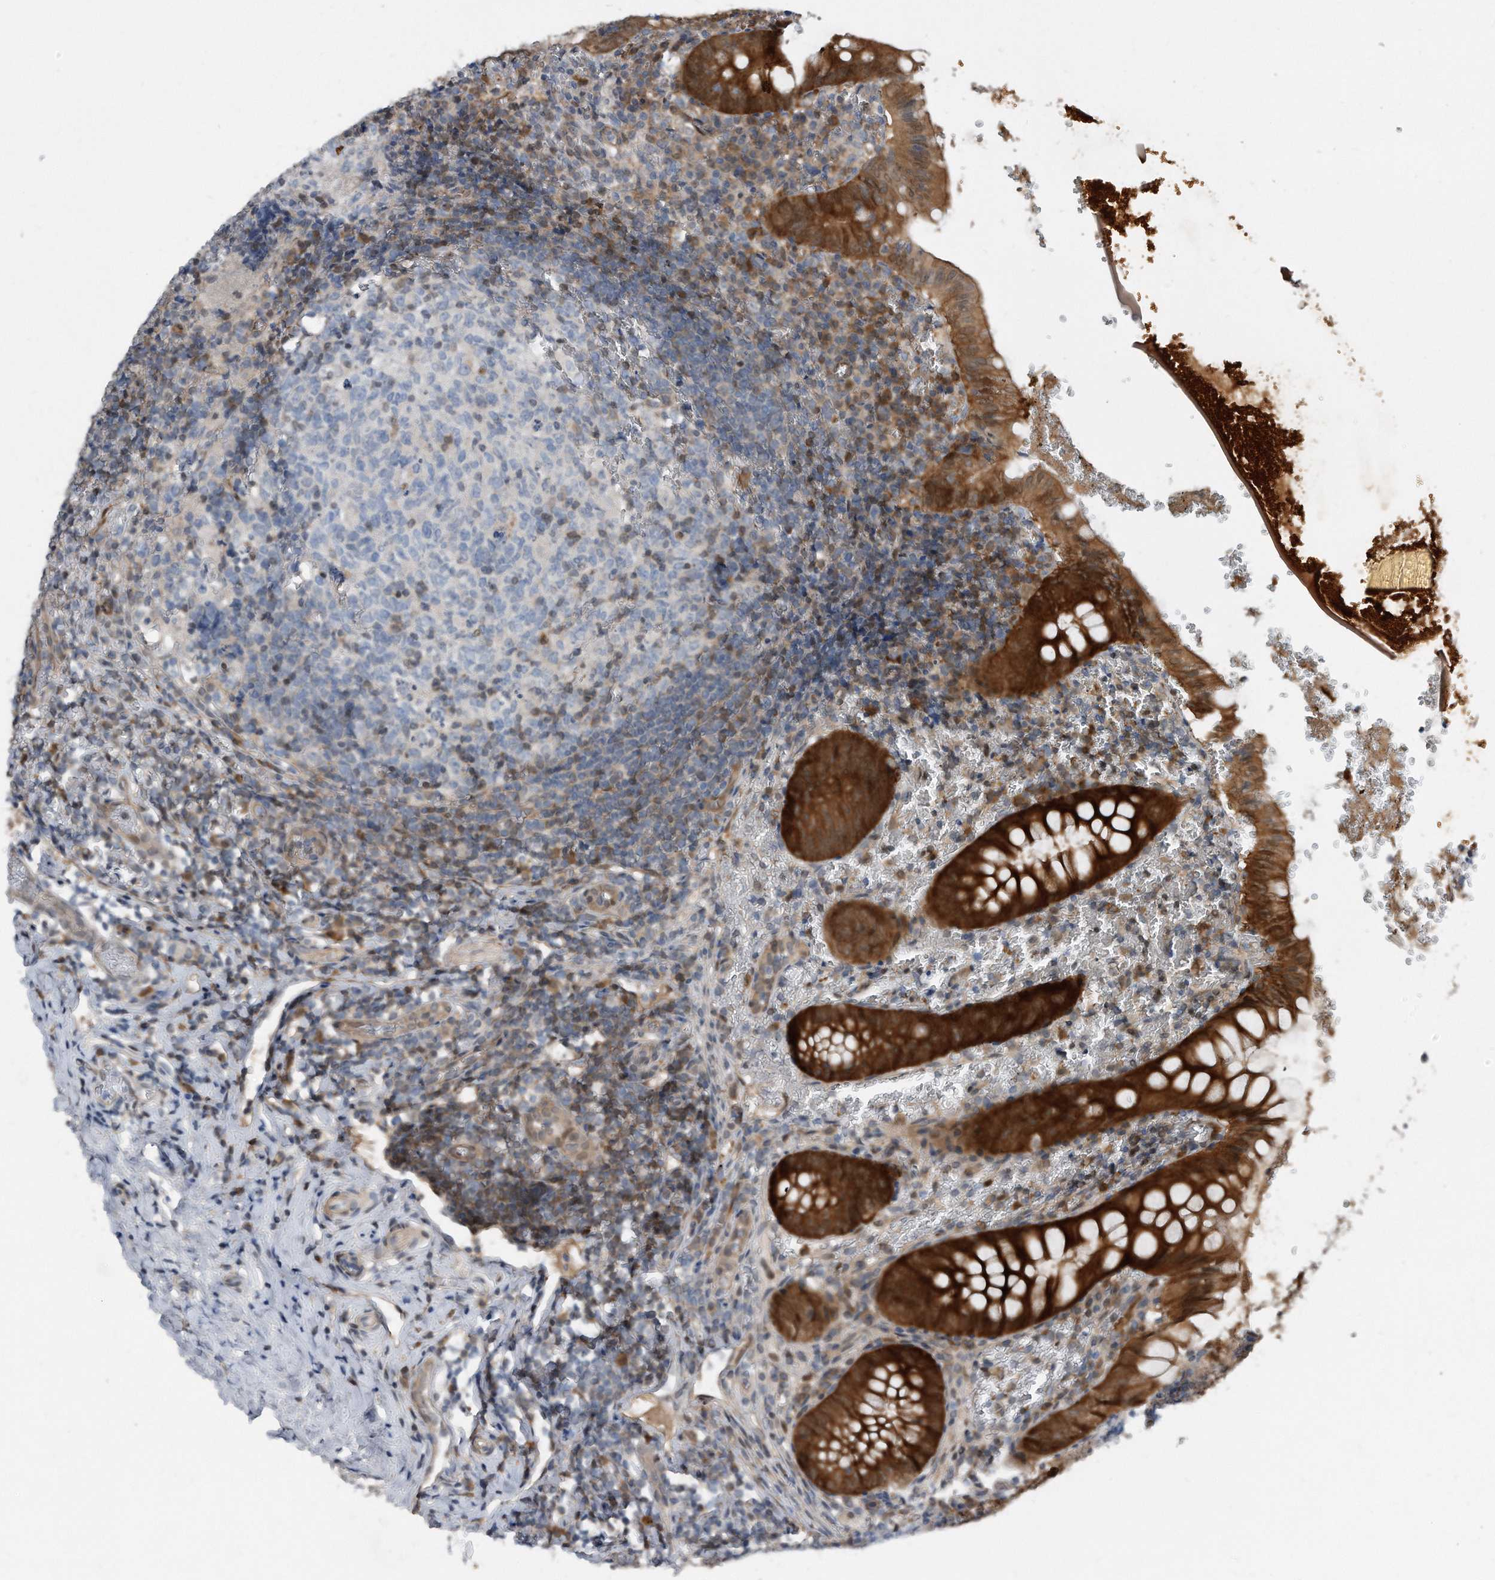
{"staining": {"intensity": "strong", "quantity": ">75%", "location": "cytoplasmic/membranous"}, "tissue": "appendix", "cell_type": "Glandular cells", "image_type": "normal", "snomed": [{"axis": "morphology", "description": "Normal tissue, NOS"}, {"axis": "topography", "description": "Appendix"}], "caption": "This photomicrograph reveals immunohistochemistry (IHC) staining of normal appendix, with high strong cytoplasmic/membranous expression in about >75% of glandular cells.", "gene": "MAP2K6", "patient": {"sex": "male", "age": 8}}